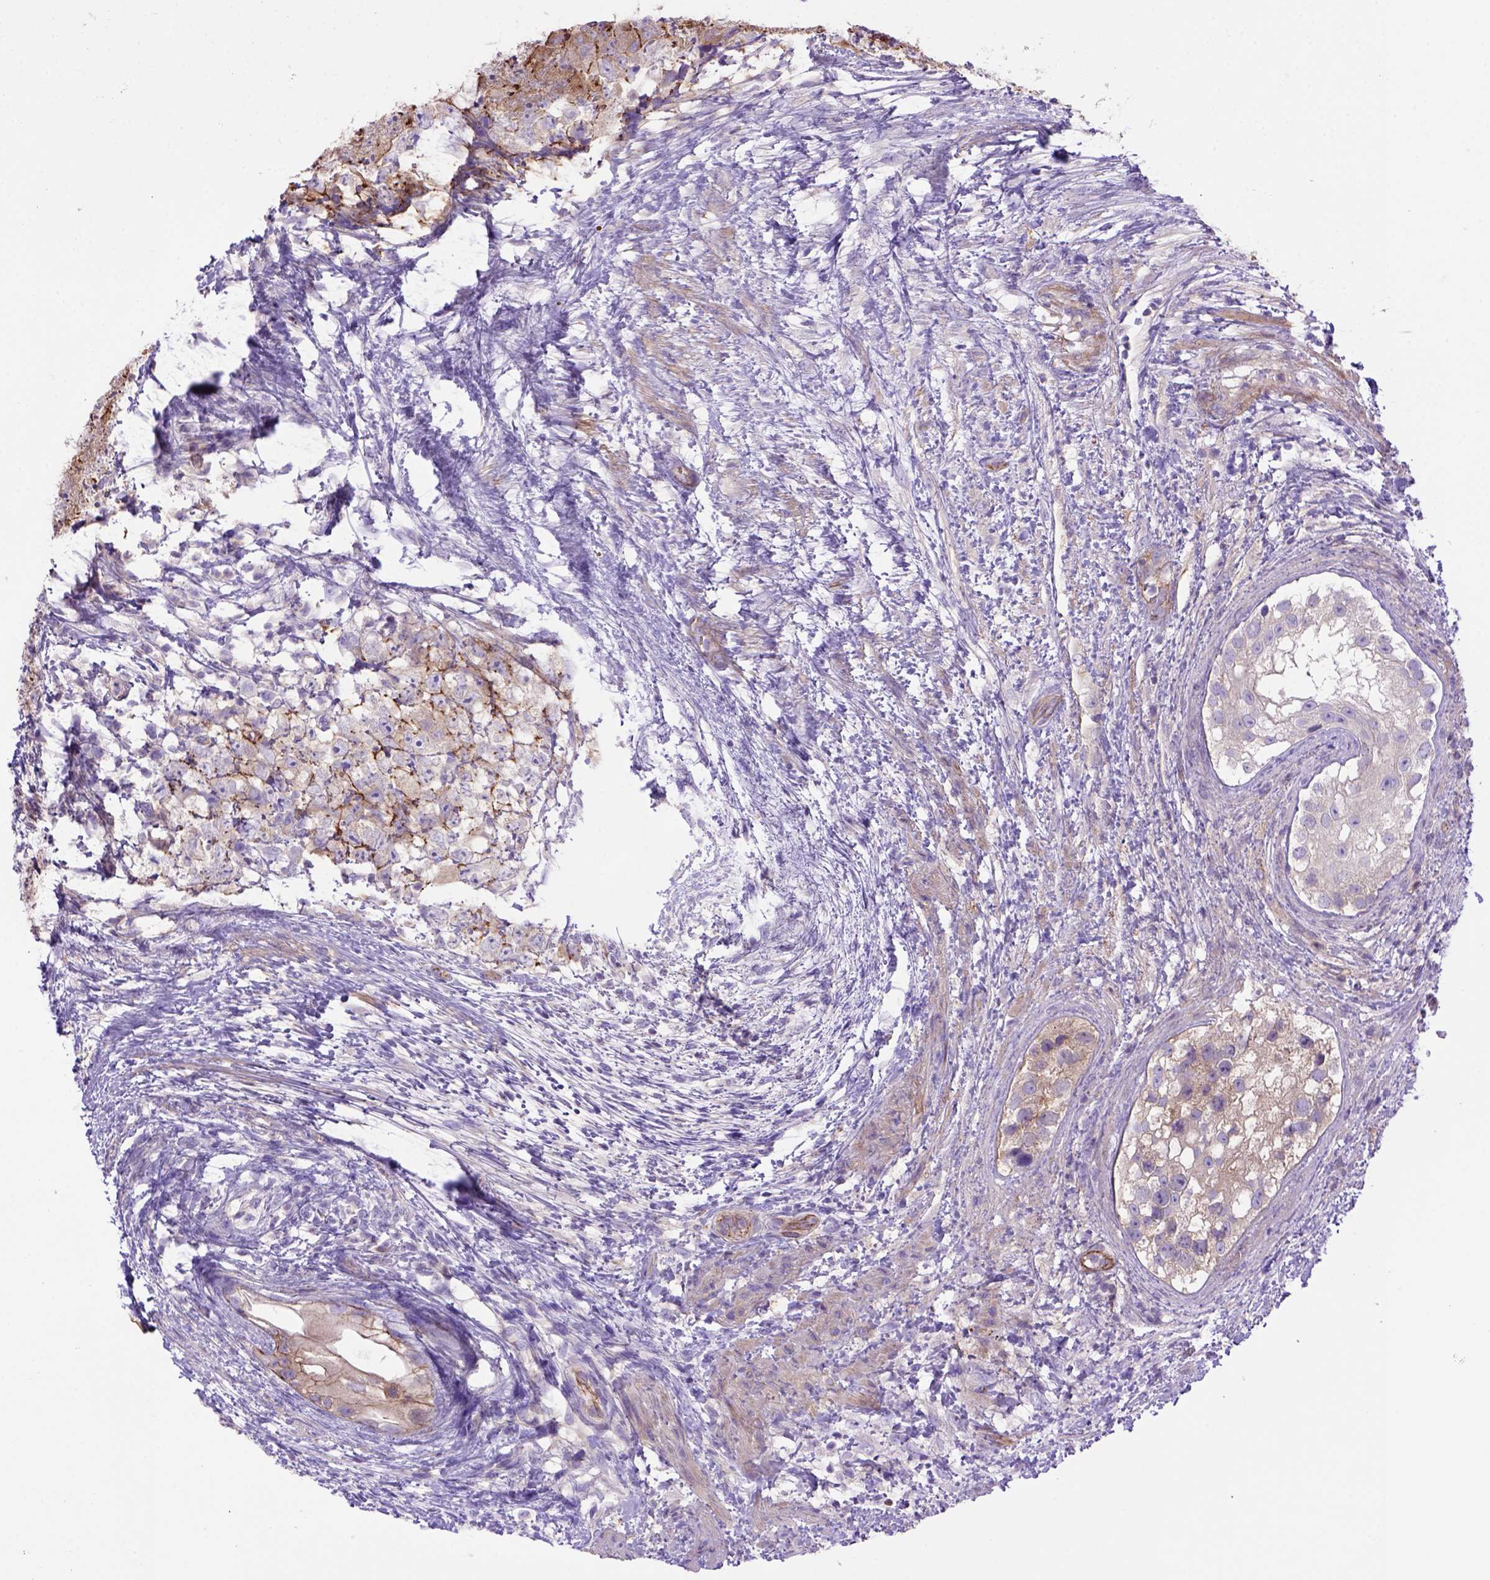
{"staining": {"intensity": "strong", "quantity": "25%-75%", "location": "cytoplasmic/membranous"}, "tissue": "testis cancer", "cell_type": "Tumor cells", "image_type": "cancer", "snomed": [{"axis": "morphology", "description": "Carcinoma, Embryonal, NOS"}, {"axis": "topography", "description": "Testis"}], "caption": "Immunohistochemical staining of testis embryonal carcinoma demonstrates strong cytoplasmic/membranous protein staining in about 25%-75% of tumor cells.", "gene": "PEX12", "patient": {"sex": "male", "age": 24}}